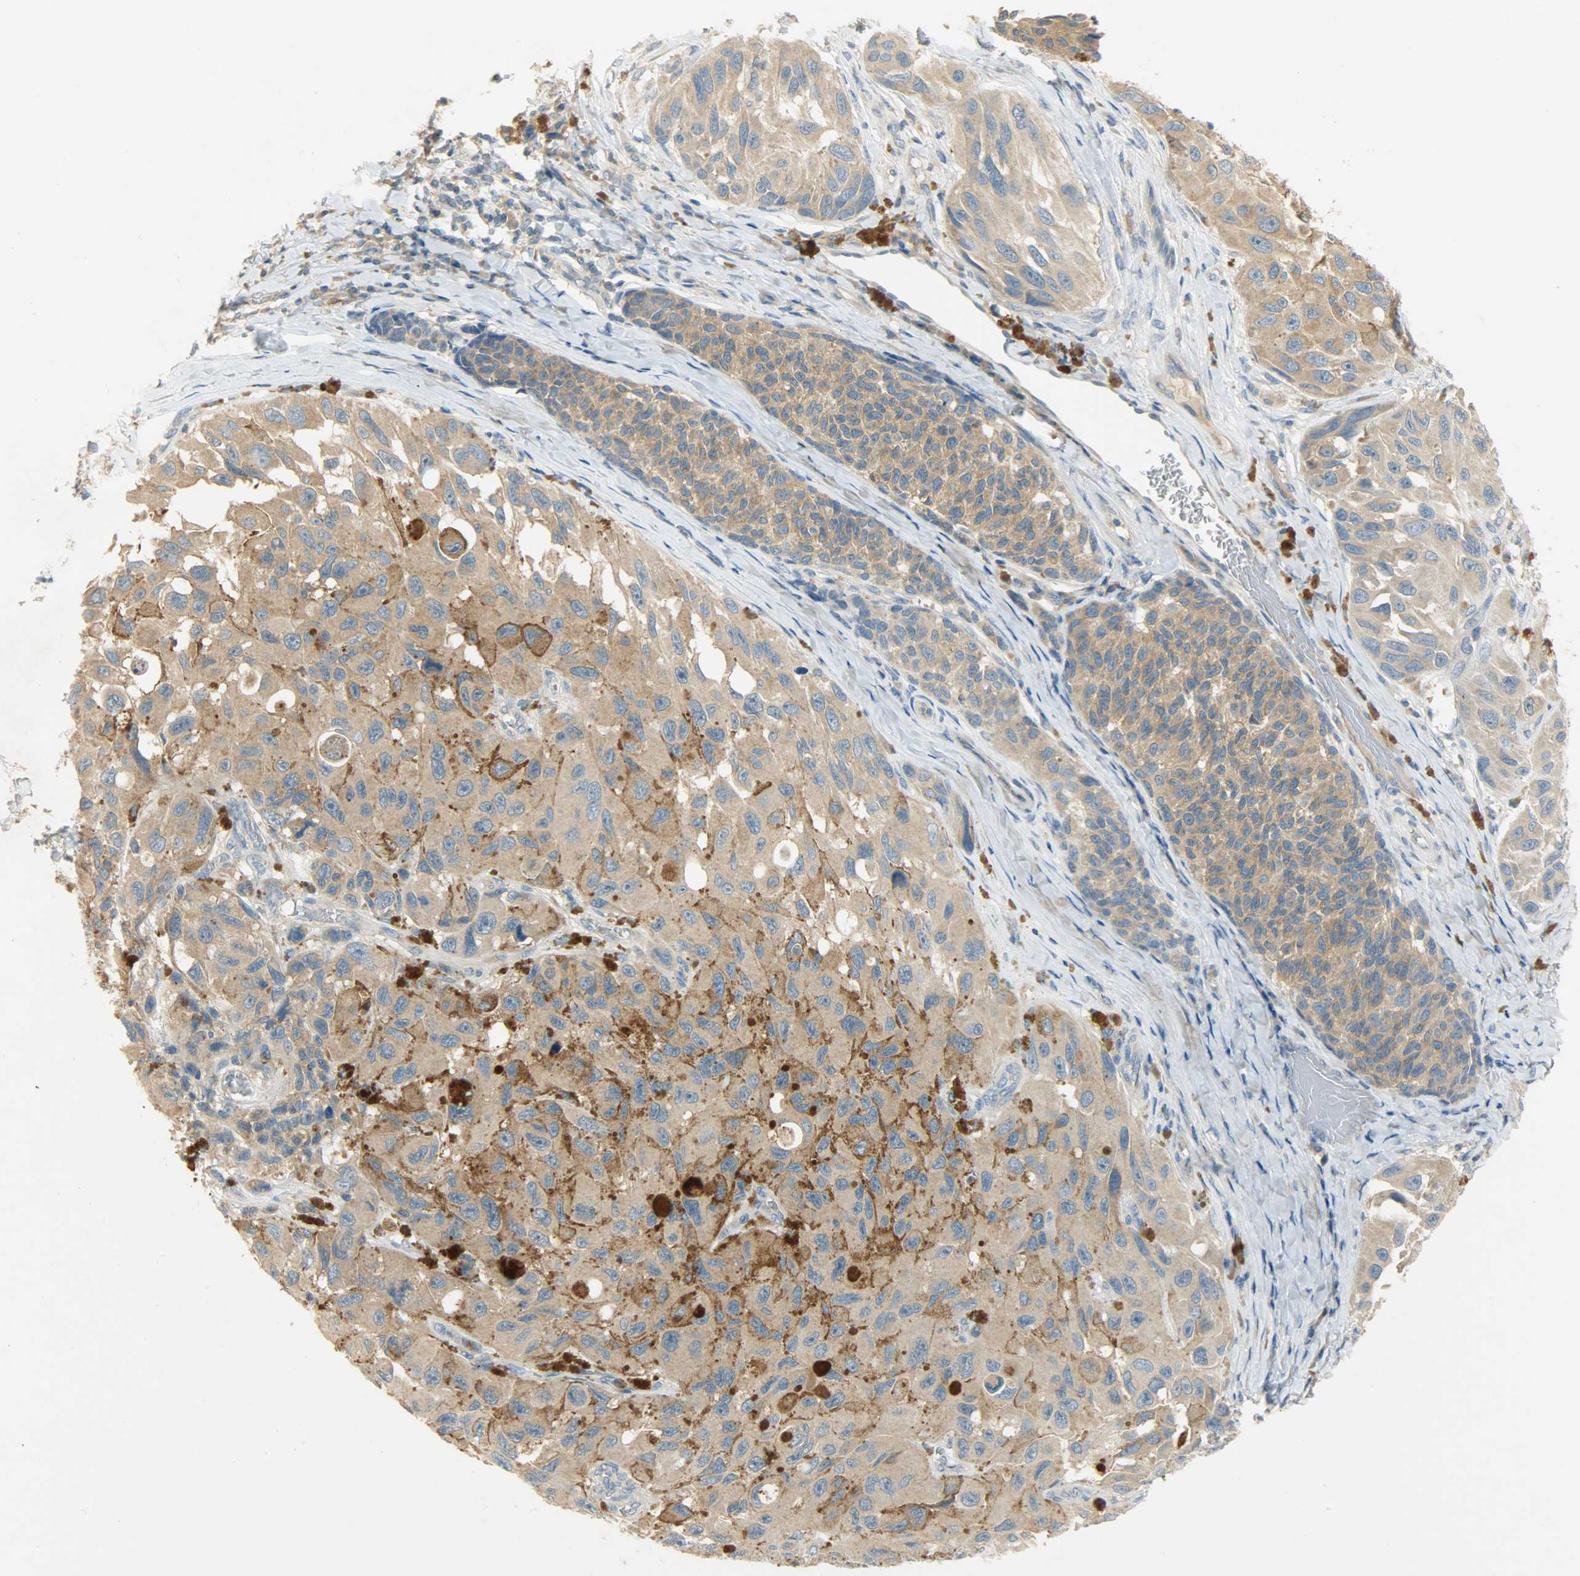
{"staining": {"intensity": "moderate", "quantity": ">75%", "location": "cytoplasmic/membranous"}, "tissue": "melanoma", "cell_type": "Tumor cells", "image_type": "cancer", "snomed": [{"axis": "morphology", "description": "Malignant melanoma, NOS"}, {"axis": "topography", "description": "Skin"}], "caption": "This histopathology image reveals melanoma stained with IHC to label a protein in brown. The cytoplasmic/membranous of tumor cells show moderate positivity for the protein. Nuclei are counter-stained blue.", "gene": "DSG2", "patient": {"sex": "female", "age": 73}}